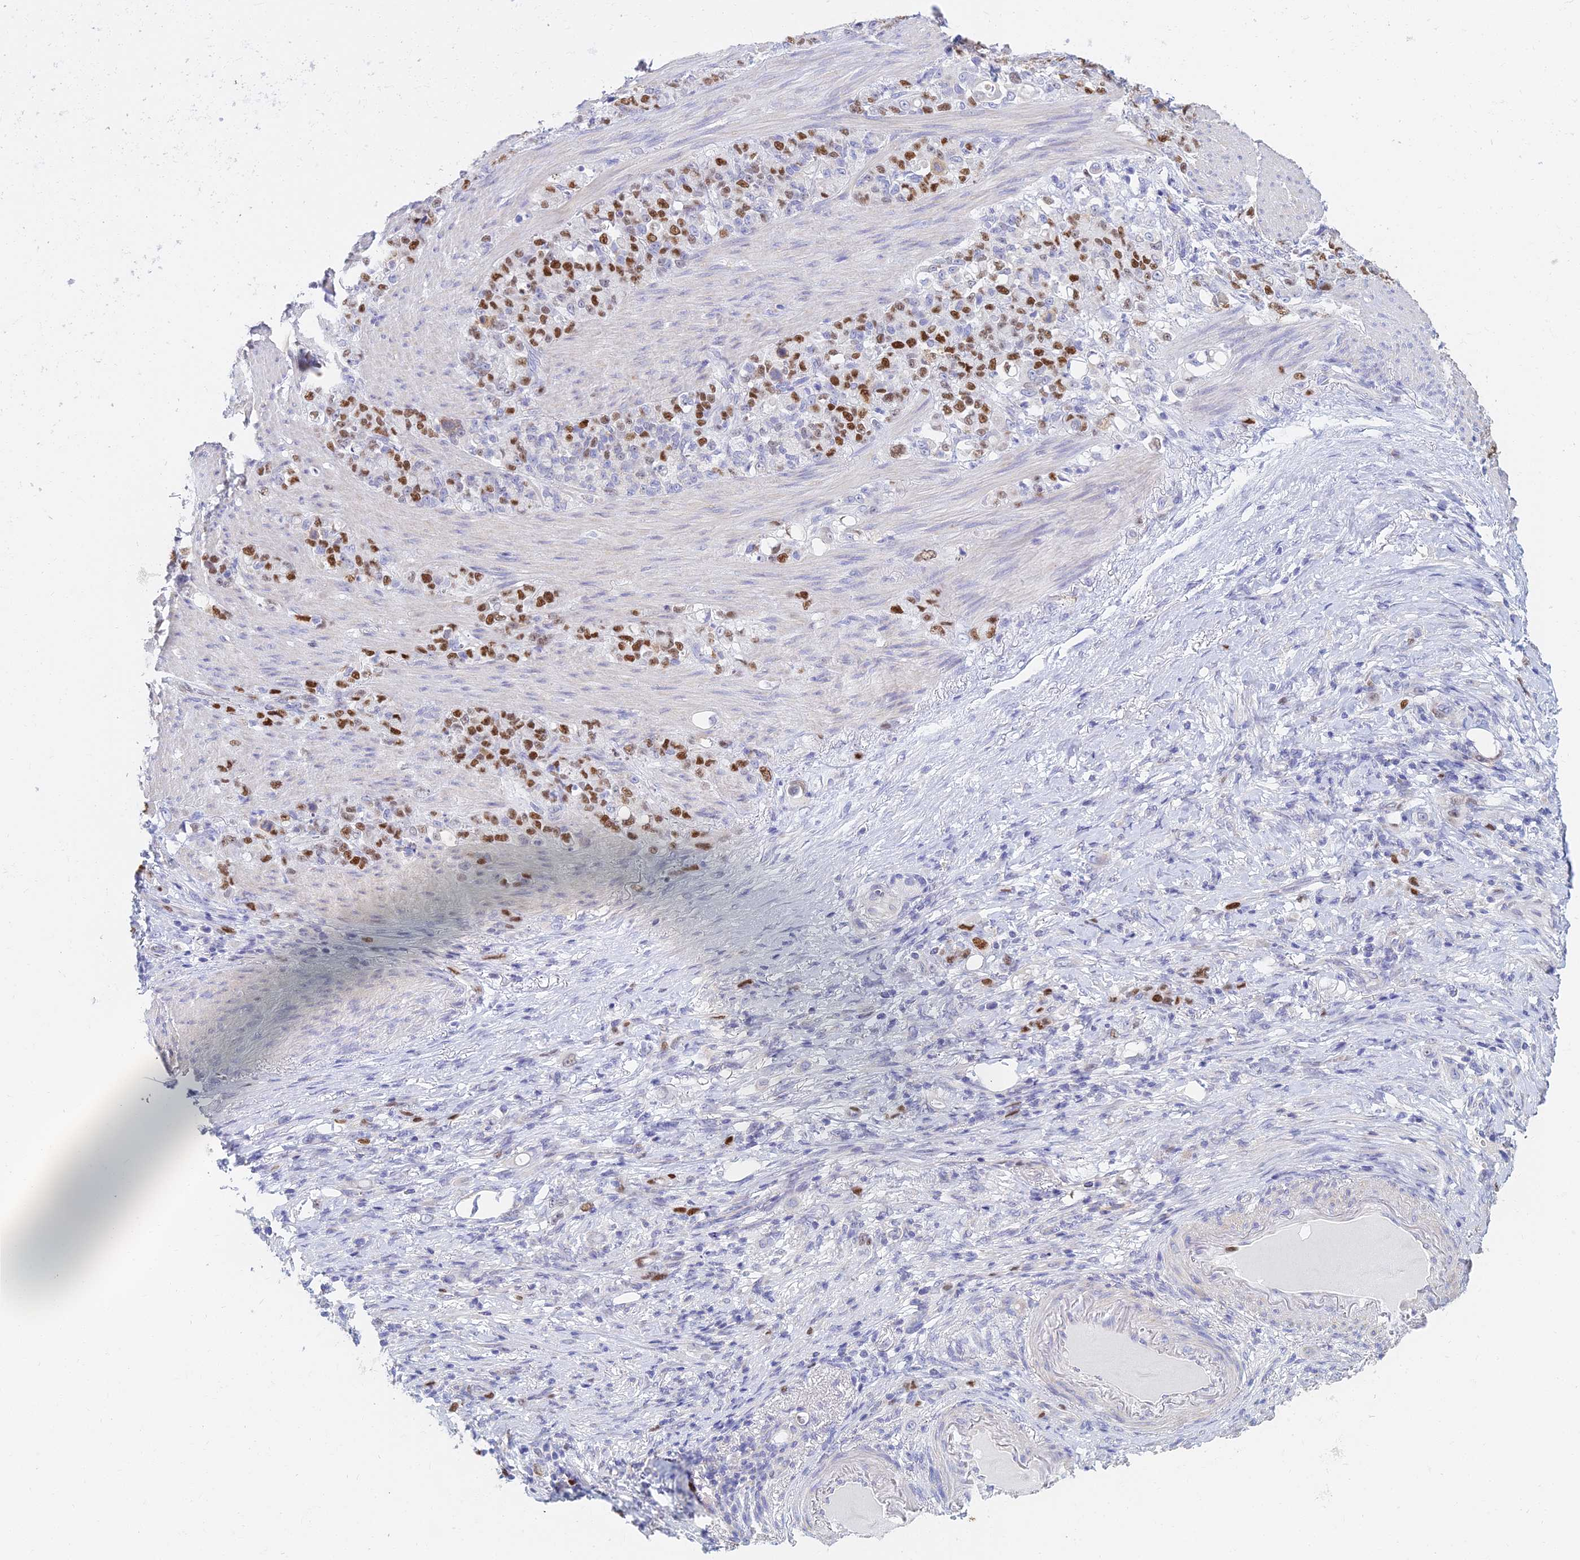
{"staining": {"intensity": "strong", "quantity": "25%-75%", "location": "nuclear"}, "tissue": "stomach cancer", "cell_type": "Tumor cells", "image_type": "cancer", "snomed": [{"axis": "morphology", "description": "Adenocarcinoma, NOS"}, {"axis": "topography", "description": "Stomach"}], "caption": "Strong nuclear positivity is present in about 25%-75% of tumor cells in stomach cancer (adenocarcinoma).", "gene": "MCM2", "patient": {"sex": "female", "age": 79}}